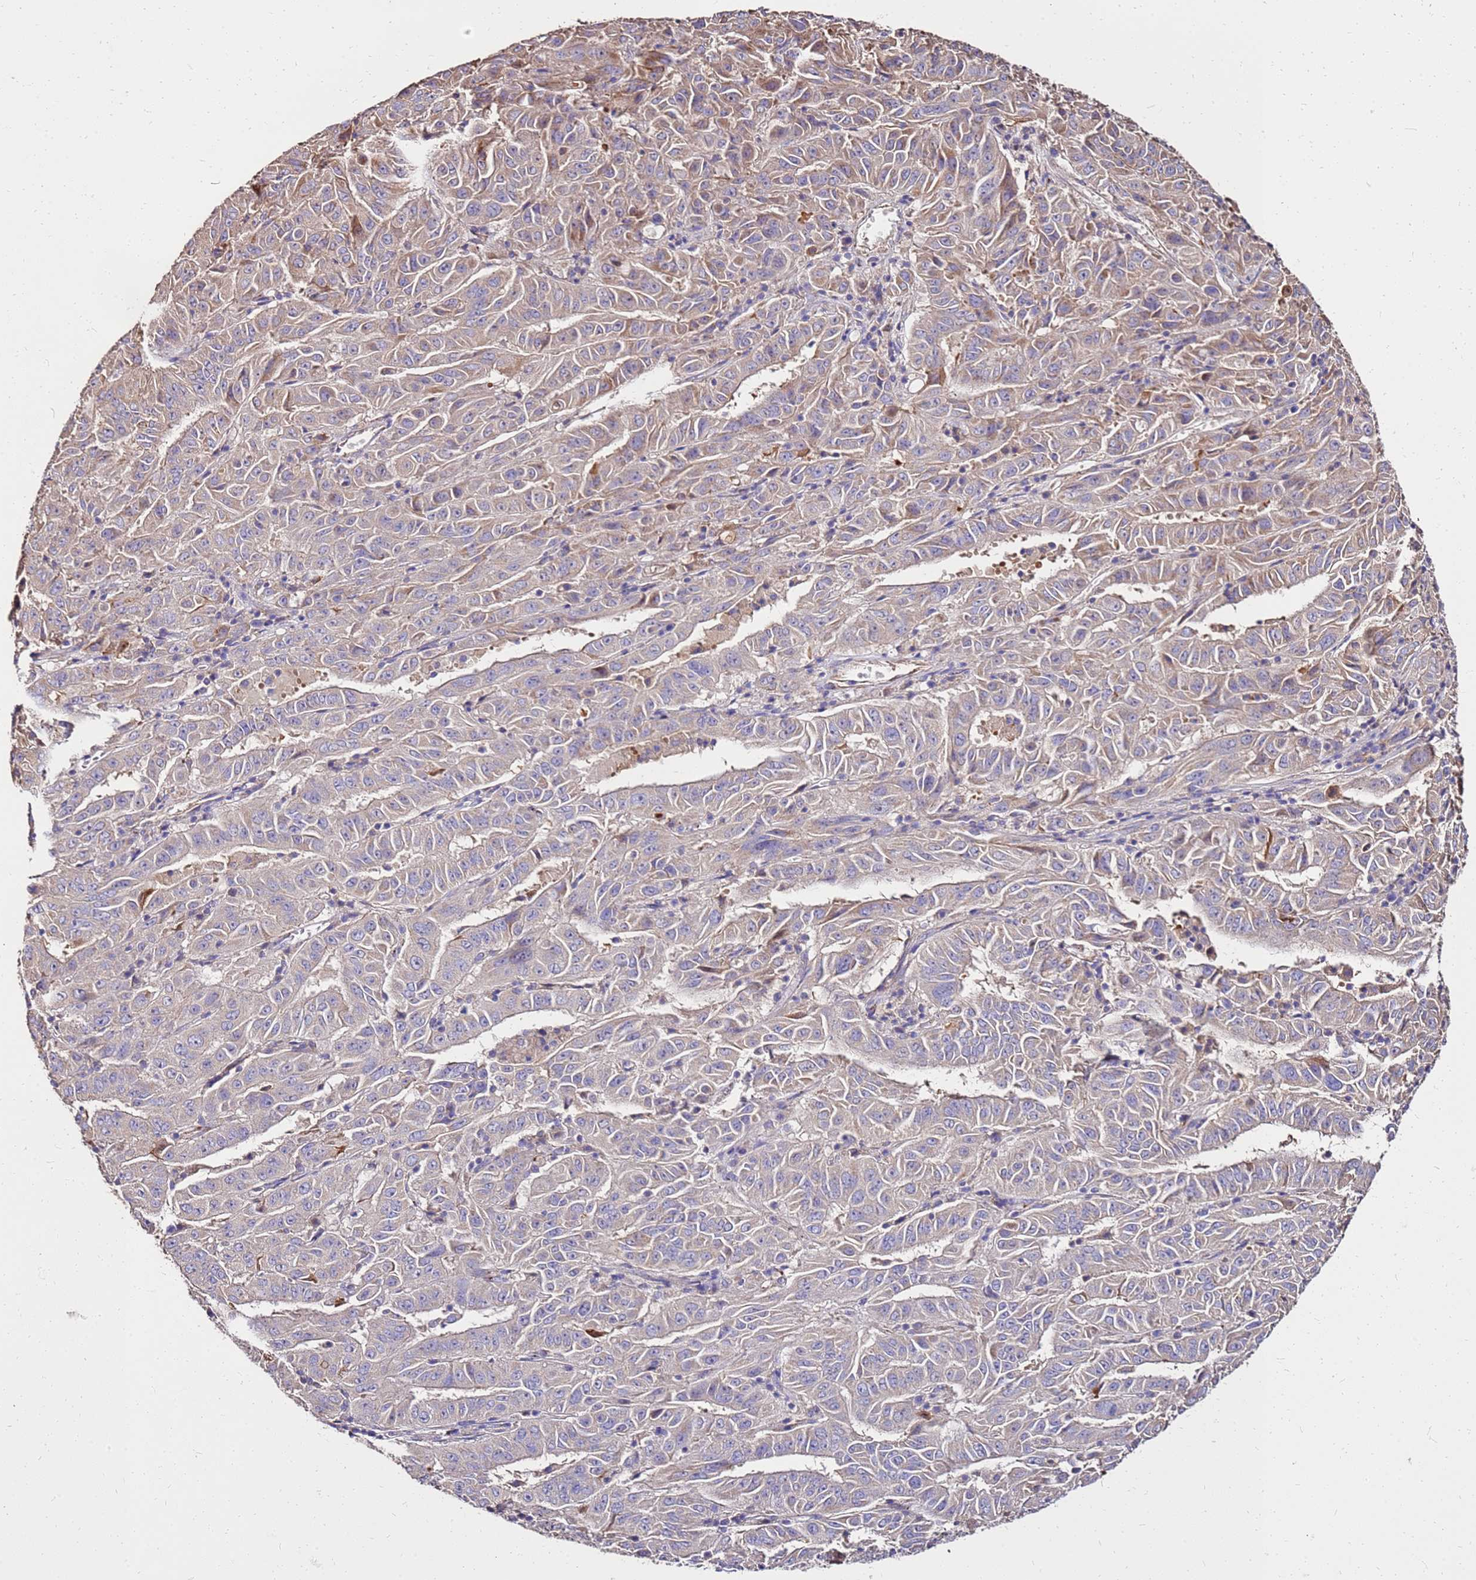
{"staining": {"intensity": "weak", "quantity": "25%-75%", "location": "cytoplasmic/membranous"}, "tissue": "pancreatic cancer", "cell_type": "Tumor cells", "image_type": "cancer", "snomed": [{"axis": "morphology", "description": "Adenocarcinoma, NOS"}, {"axis": "topography", "description": "Pancreas"}], "caption": "Pancreatic cancer was stained to show a protein in brown. There is low levels of weak cytoplasmic/membranous staining in approximately 25%-75% of tumor cells. Using DAB (brown) and hematoxylin (blue) stains, captured at high magnification using brightfield microscopy.", "gene": "EXD3", "patient": {"sex": "male", "age": 63}}